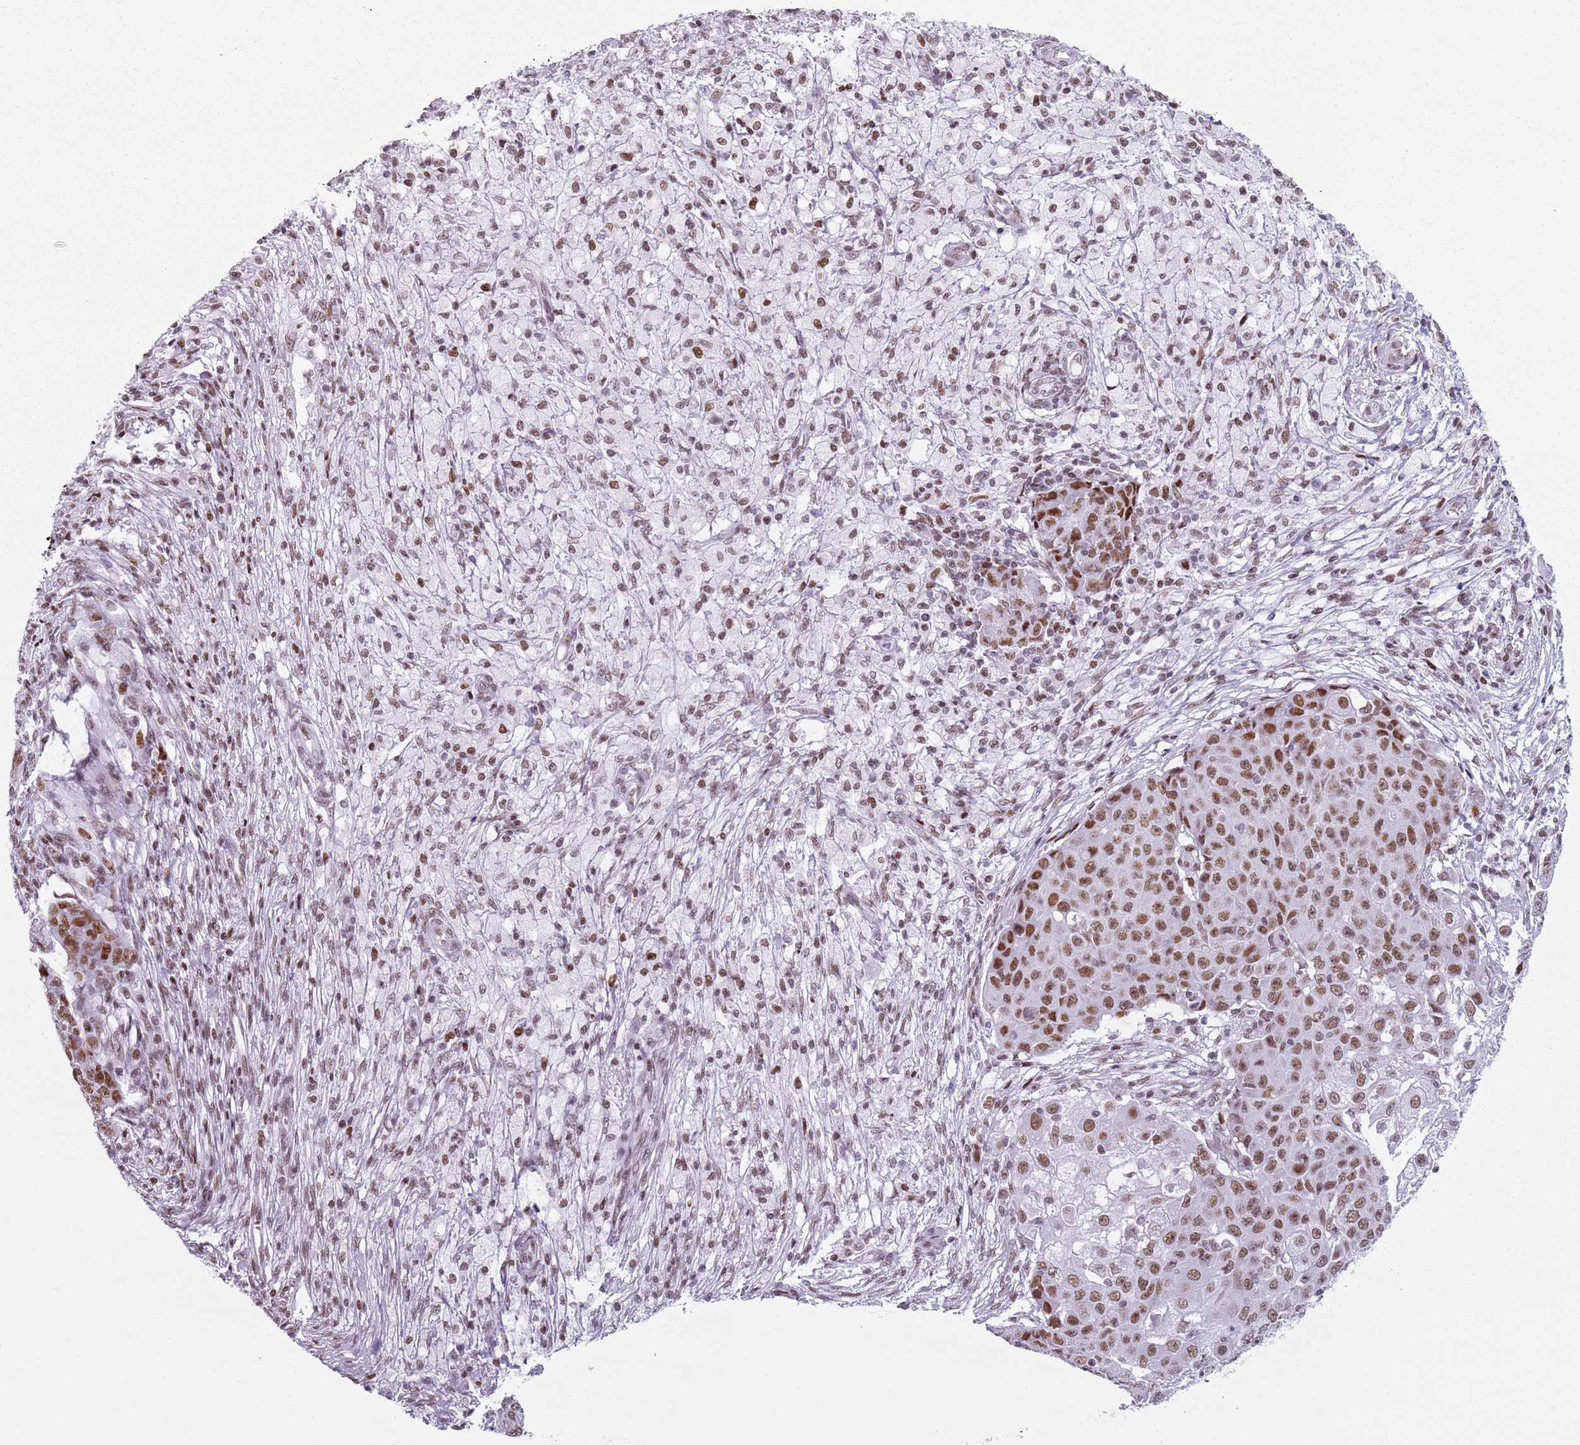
{"staining": {"intensity": "moderate", "quantity": ">75%", "location": "nuclear"}, "tissue": "ovarian cancer", "cell_type": "Tumor cells", "image_type": "cancer", "snomed": [{"axis": "morphology", "description": "Carcinoma, endometroid"}, {"axis": "topography", "description": "Ovary"}], "caption": "Tumor cells show moderate nuclear staining in about >75% of cells in ovarian endometroid carcinoma.", "gene": "FAM104B", "patient": {"sex": "female", "age": 42}}